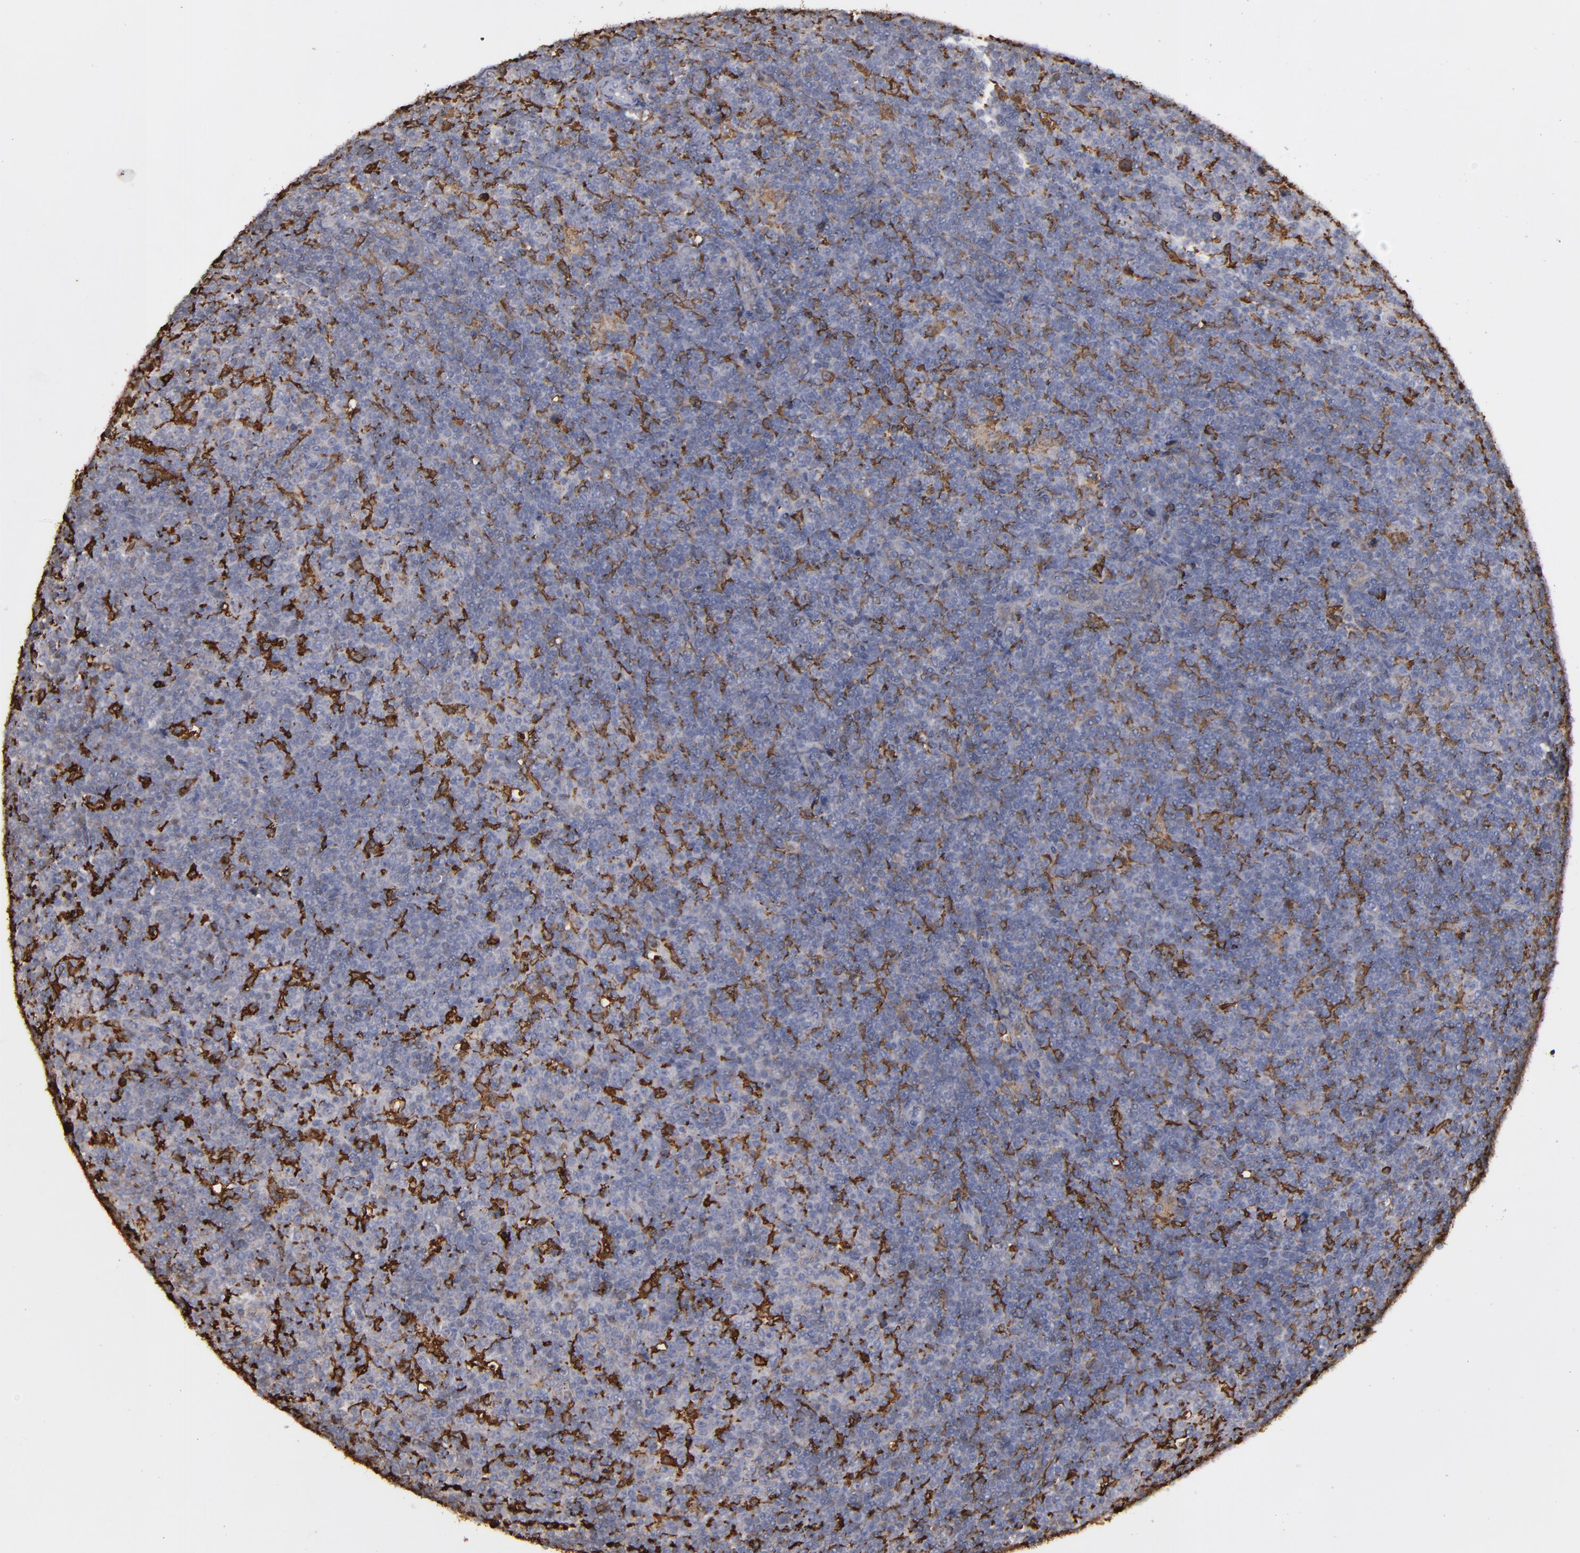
{"staining": {"intensity": "moderate", "quantity": "25%-75%", "location": "cytoplasmic/membranous"}, "tissue": "lymphoma", "cell_type": "Tumor cells", "image_type": "cancer", "snomed": [{"axis": "morphology", "description": "Malignant lymphoma, non-Hodgkin's type, Low grade"}, {"axis": "topography", "description": "Lymph node"}], "caption": "A brown stain labels moderate cytoplasmic/membranous expression of a protein in lymphoma tumor cells.", "gene": "ODC1", "patient": {"sex": "male", "age": 70}}